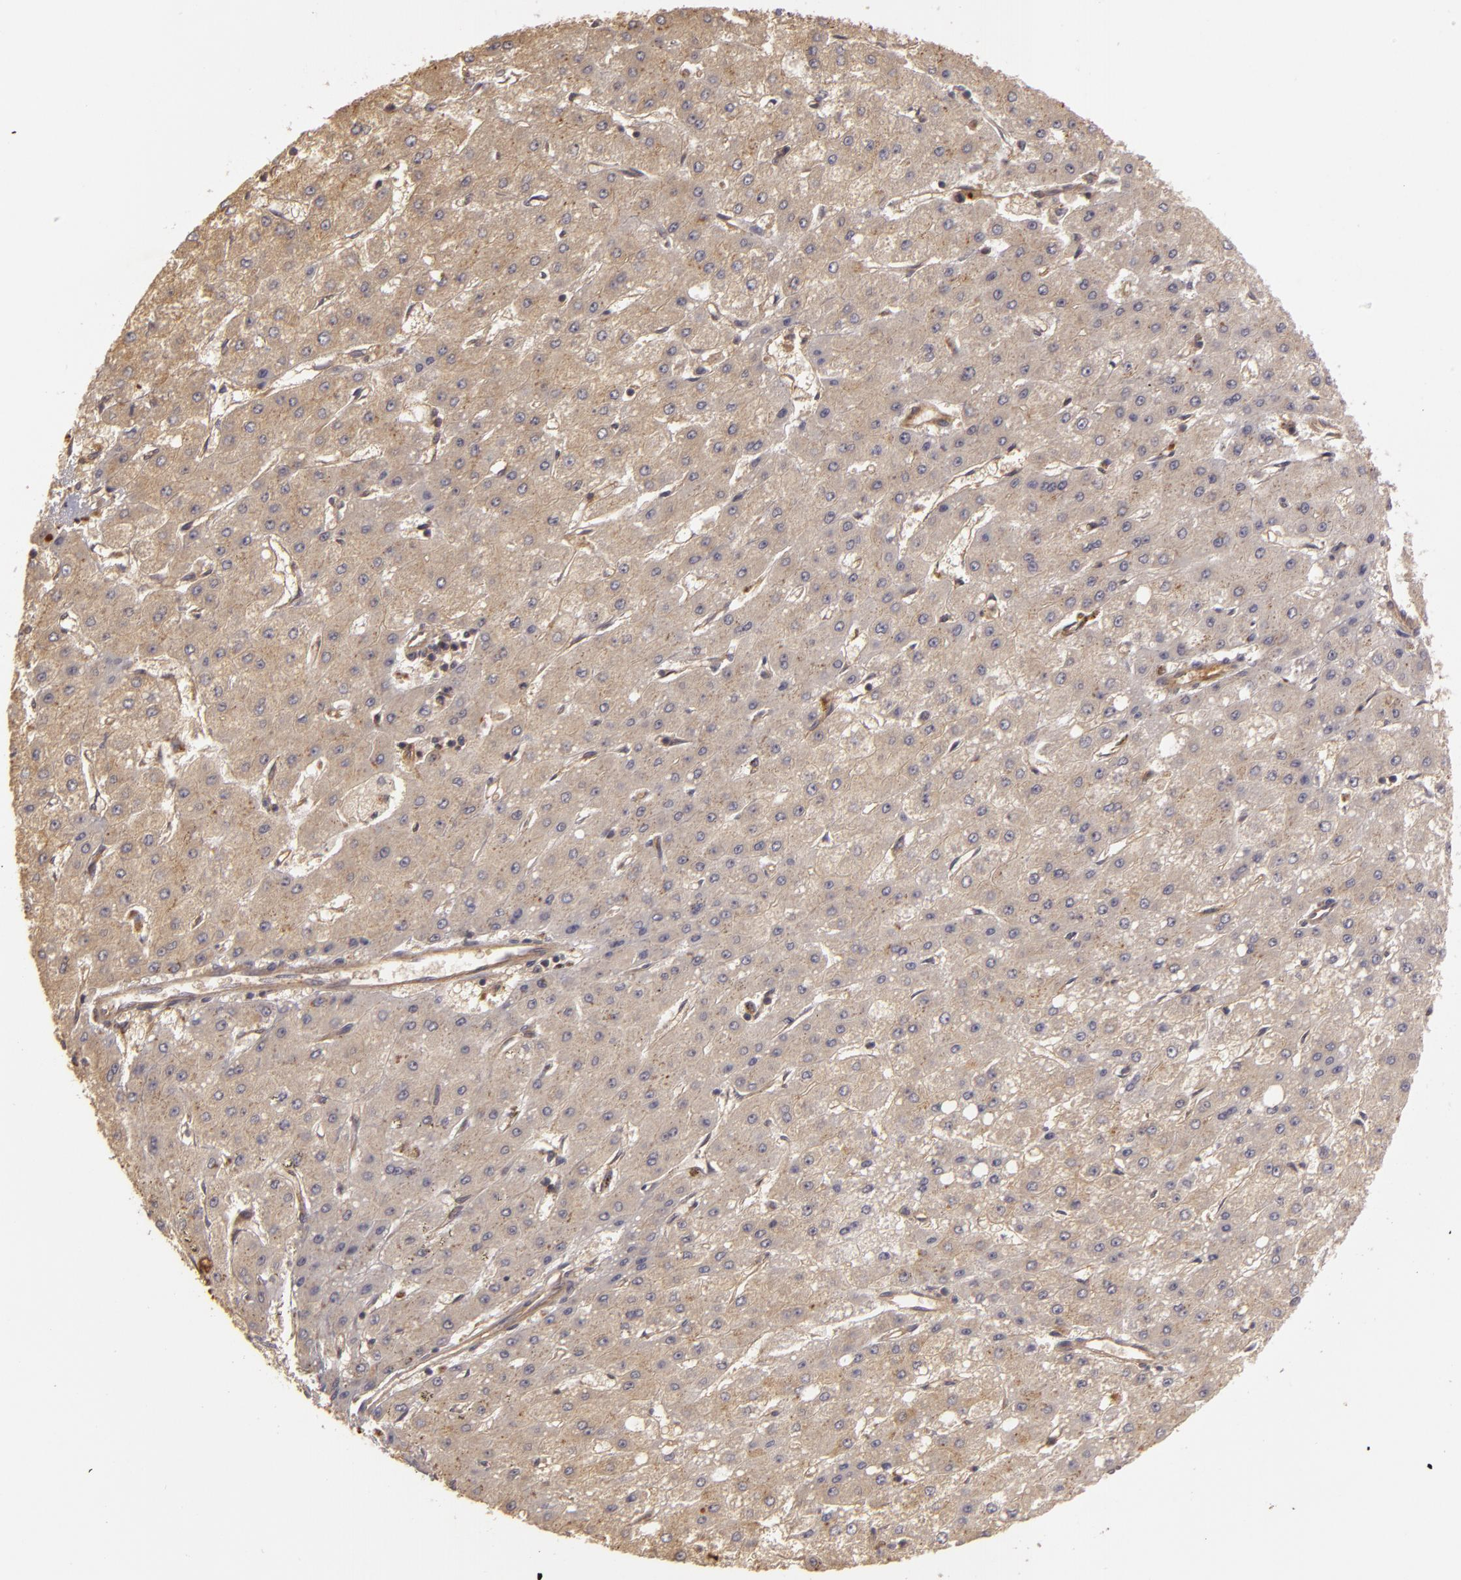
{"staining": {"intensity": "weak", "quantity": ">75%", "location": "cytoplasmic/membranous"}, "tissue": "liver cancer", "cell_type": "Tumor cells", "image_type": "cancer", "snomed": [{"axis": "morphology", "description": "Carcinoma, Hepatocellular, NOS"}, {"axis": "topography", "description": "Liver"}], "caption": "Human hepatocellular carcinoma (liver) stained with a protein marker shows weak staining in tumor cells.", "gene": "HRAS", "patient": {"sex": "female", "age": 52}}